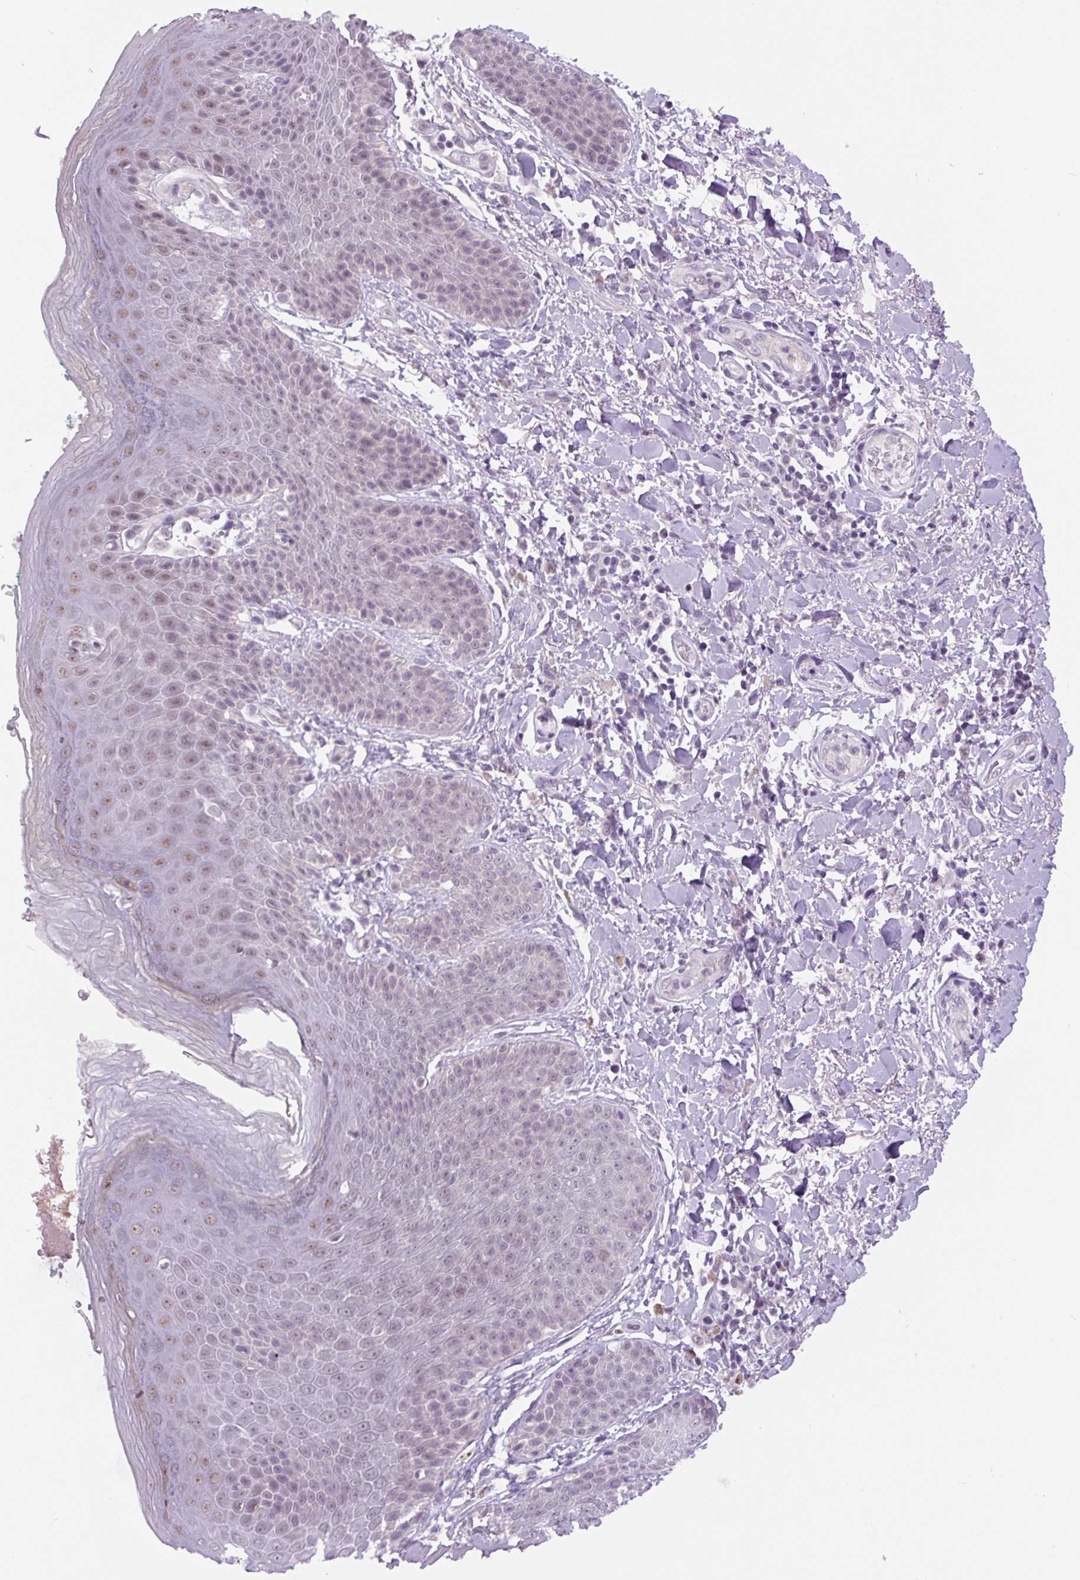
{"staining": {"intensity": "weak", "quantity": "25%-75%", "location": "nuclear"}, "tissue": "skin", "cell_type": "Epidermal cells", "image_type": "normal", "snomed": [{"axis": "morphology", "description": "Normal tissue, NOS"}, {"axis": "topography", "description": "Peripheral nerve tissue"}], "caption": "An IHC histopathology image of benign tissue is shown. Protein staining in brown labels weak nuclear positivity in skin within epidermal cells.", "gene": "RYBP", "patient": {"sex": "male", "age": 51}}